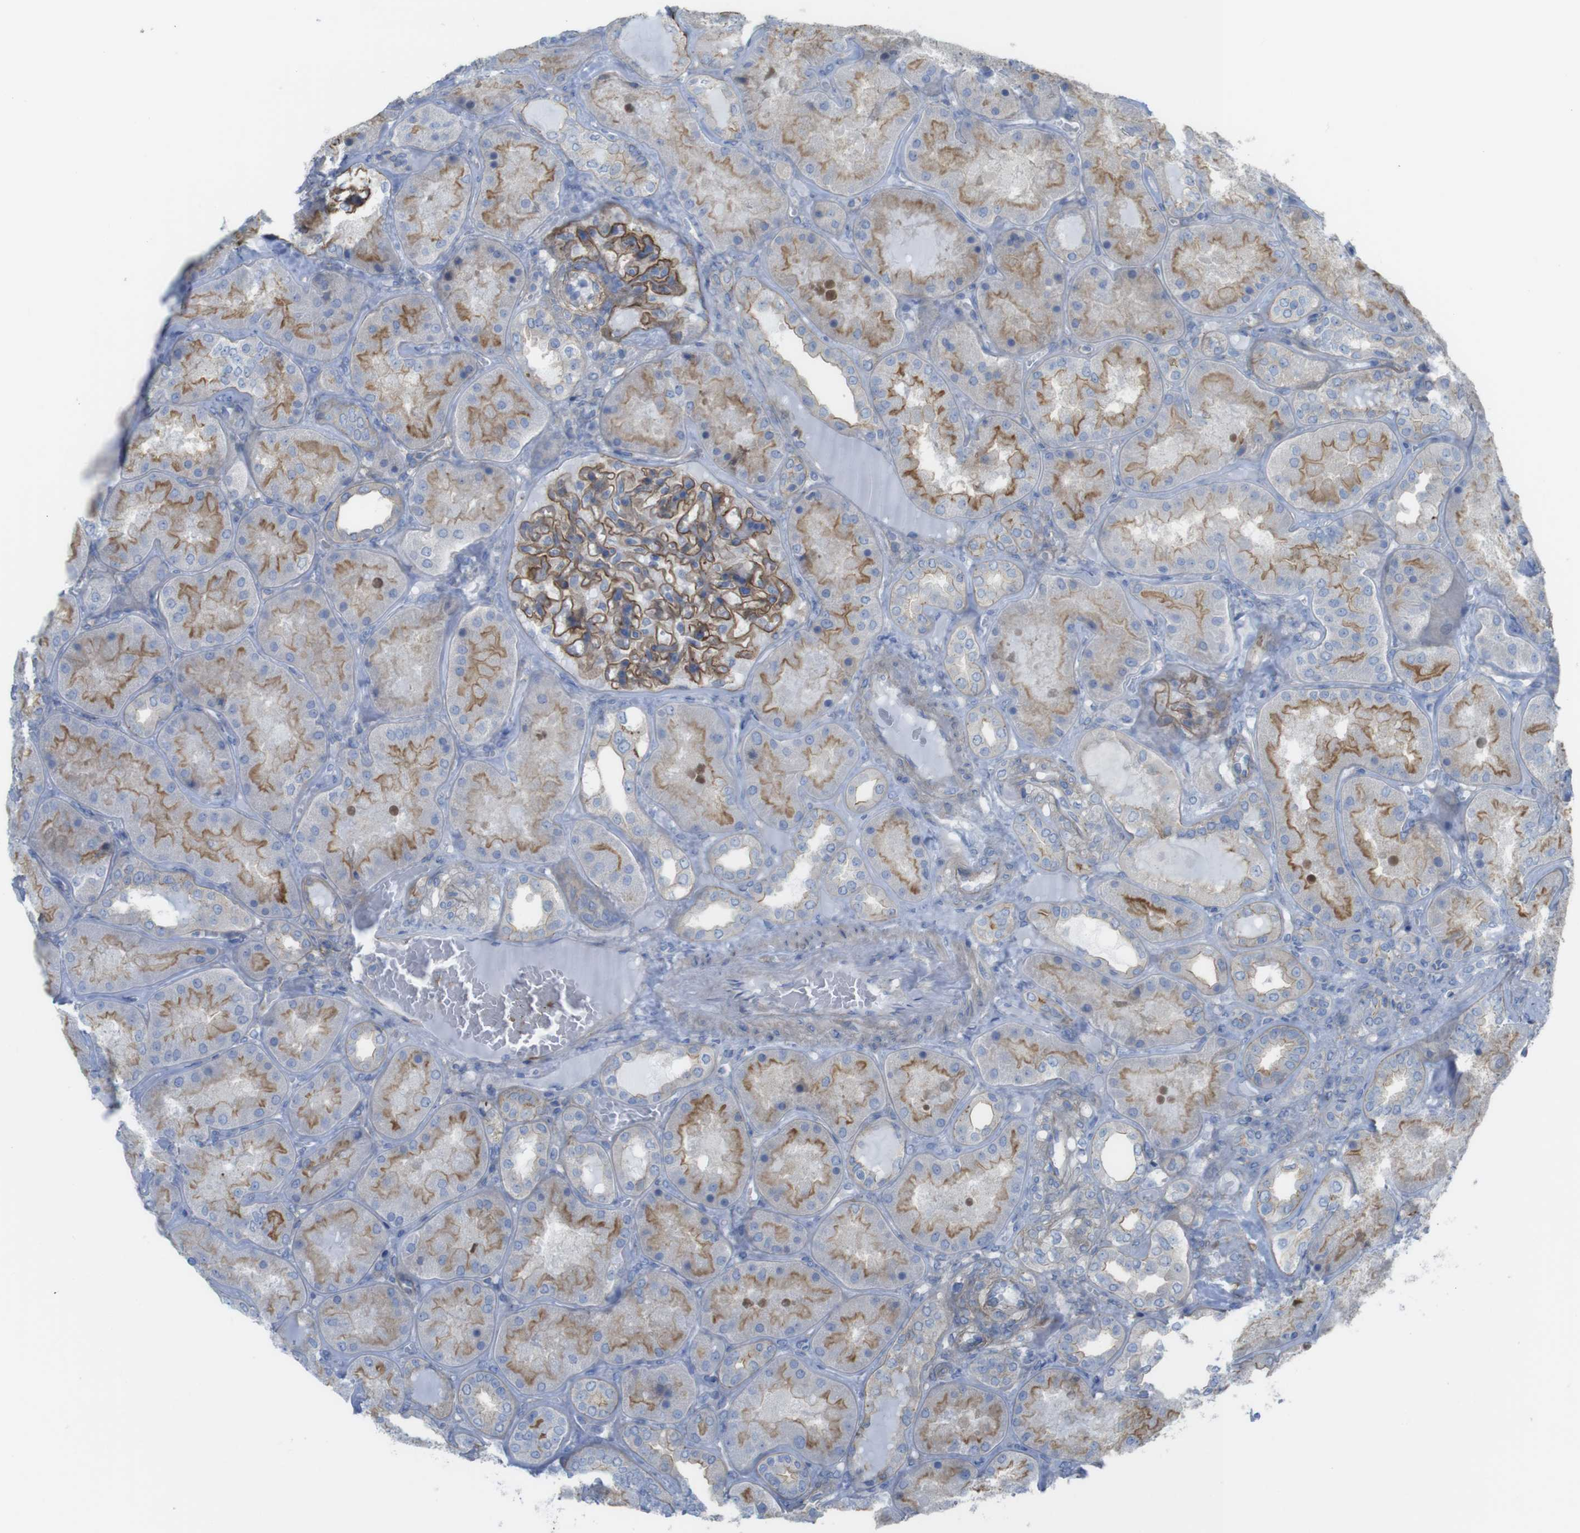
{"staining": {"intensity": "strong", "quantity": "25%-75%", "location": "cytoplasmic/membranous"}, "tissue": "kidney", "cell_type": "Cells in glomeruli", "image_type": "normal", "snomed": [{"axis": "morphology", "description": "Normal tissue, NOS"}, {"axis": "topography", "description": "Kidney"}], "caption": "Protein staining of normal kidney displays strong cytoplasmic/membranous positivity in about 25%-75% of cells in glomeruli. The protein is stained brown, and the nuclei are stained in blue (DAB (3,3'-diaminobenzidine) IHC with brightfield microscopy, high magnification).", "gene": "PREX2", "patient": {"sex": "female", "age": 56}}